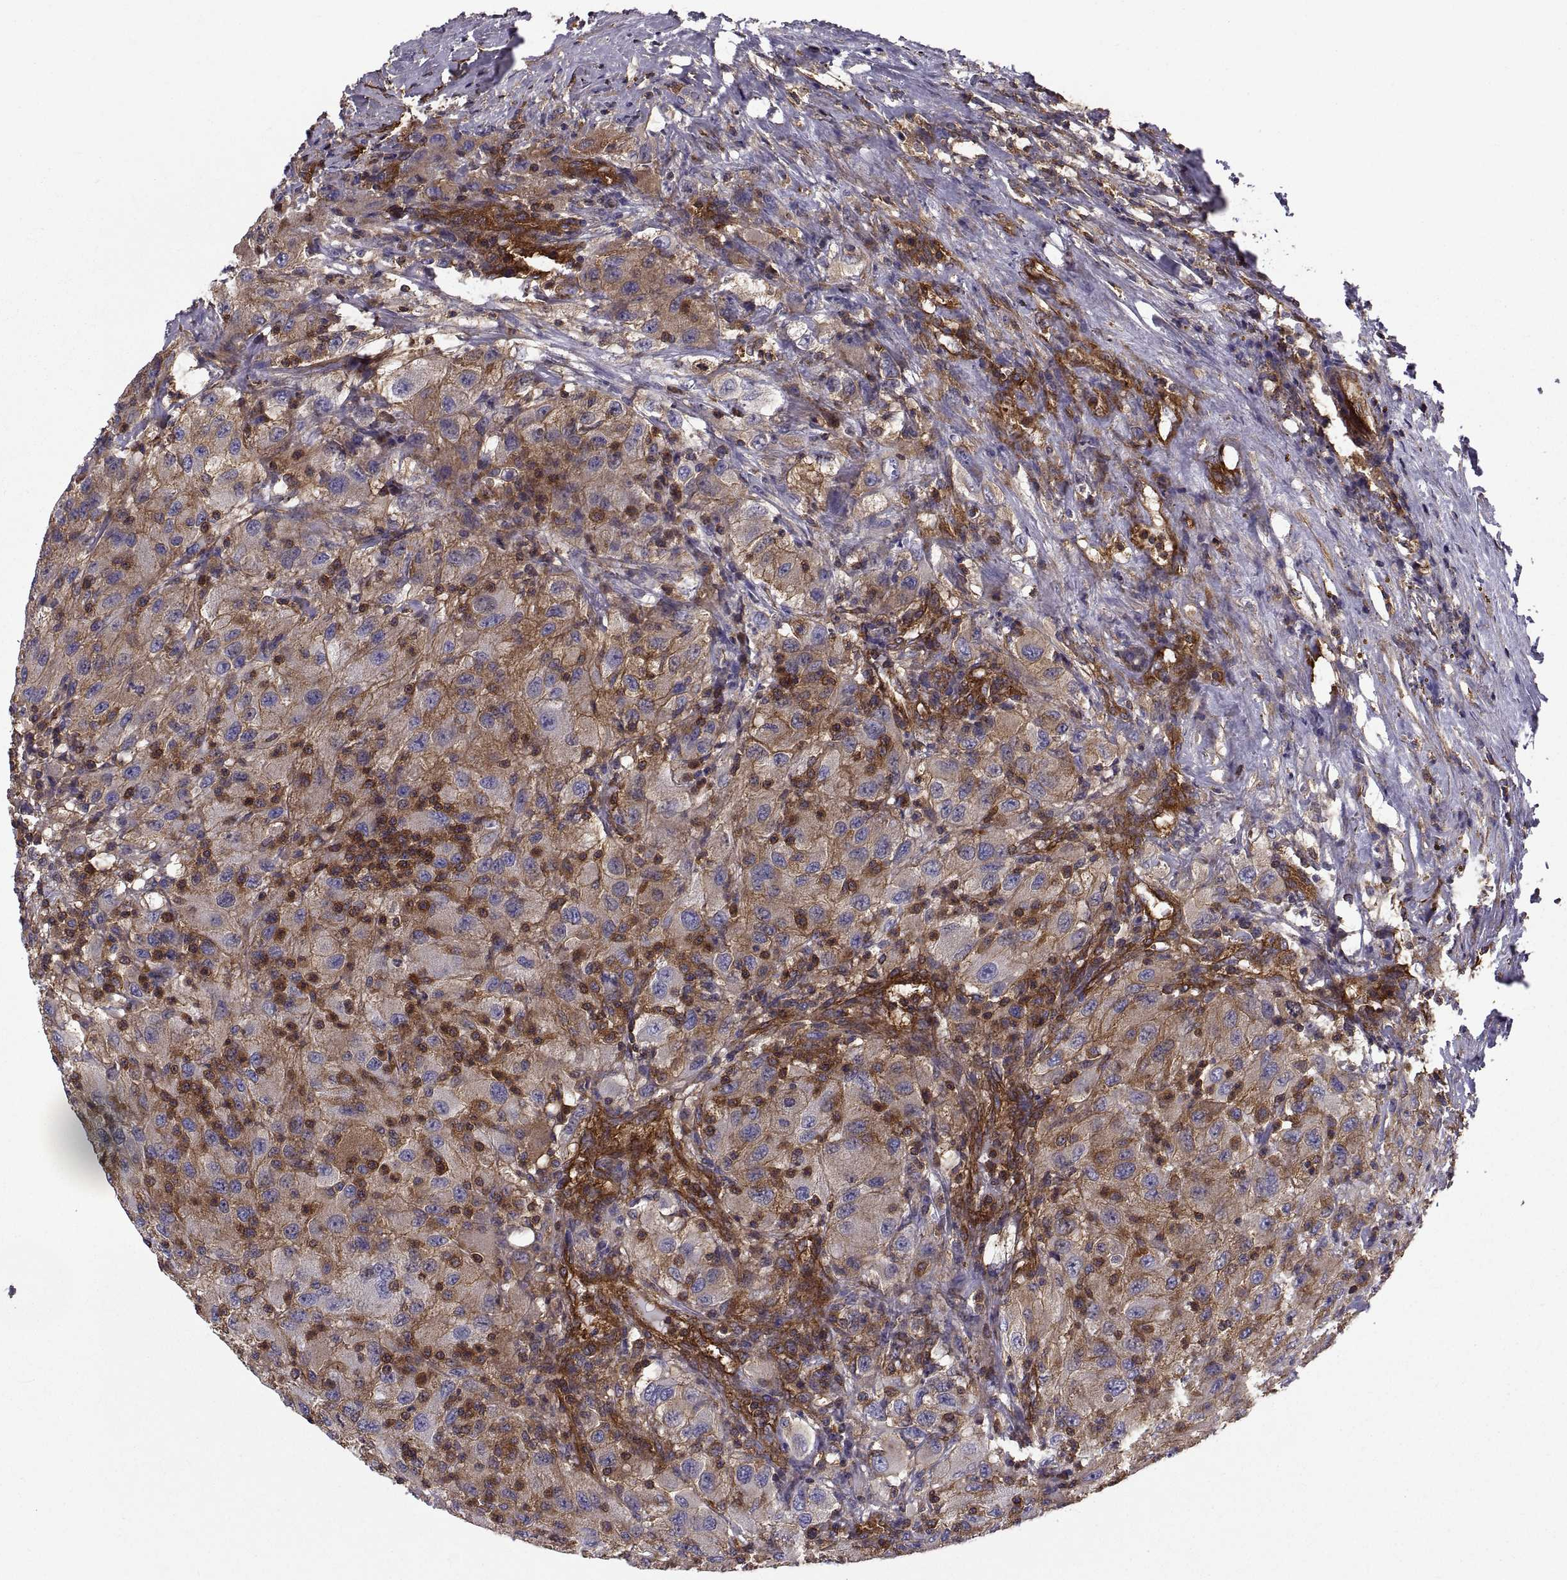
{"staining": {"intensity": "strong", "quantity": "25%-75%", "location": "cytoplasmic/membranous"}, "tissue": "renal cancer", "cell_type": "Tumor cells", "image_type": "cancer", "snomed": [{"axis": "morphology", "description": "Adenocarcinoma, NOS"}, {"axis": "topography", "description": "Kidney"}], "caption": "Renal cancer (adenocarcinoma) stained with a protein marker demonstrates strong staining in tumor cells.", "gene": "MYH9", "patient": {"sex": "female", "age": 67}}